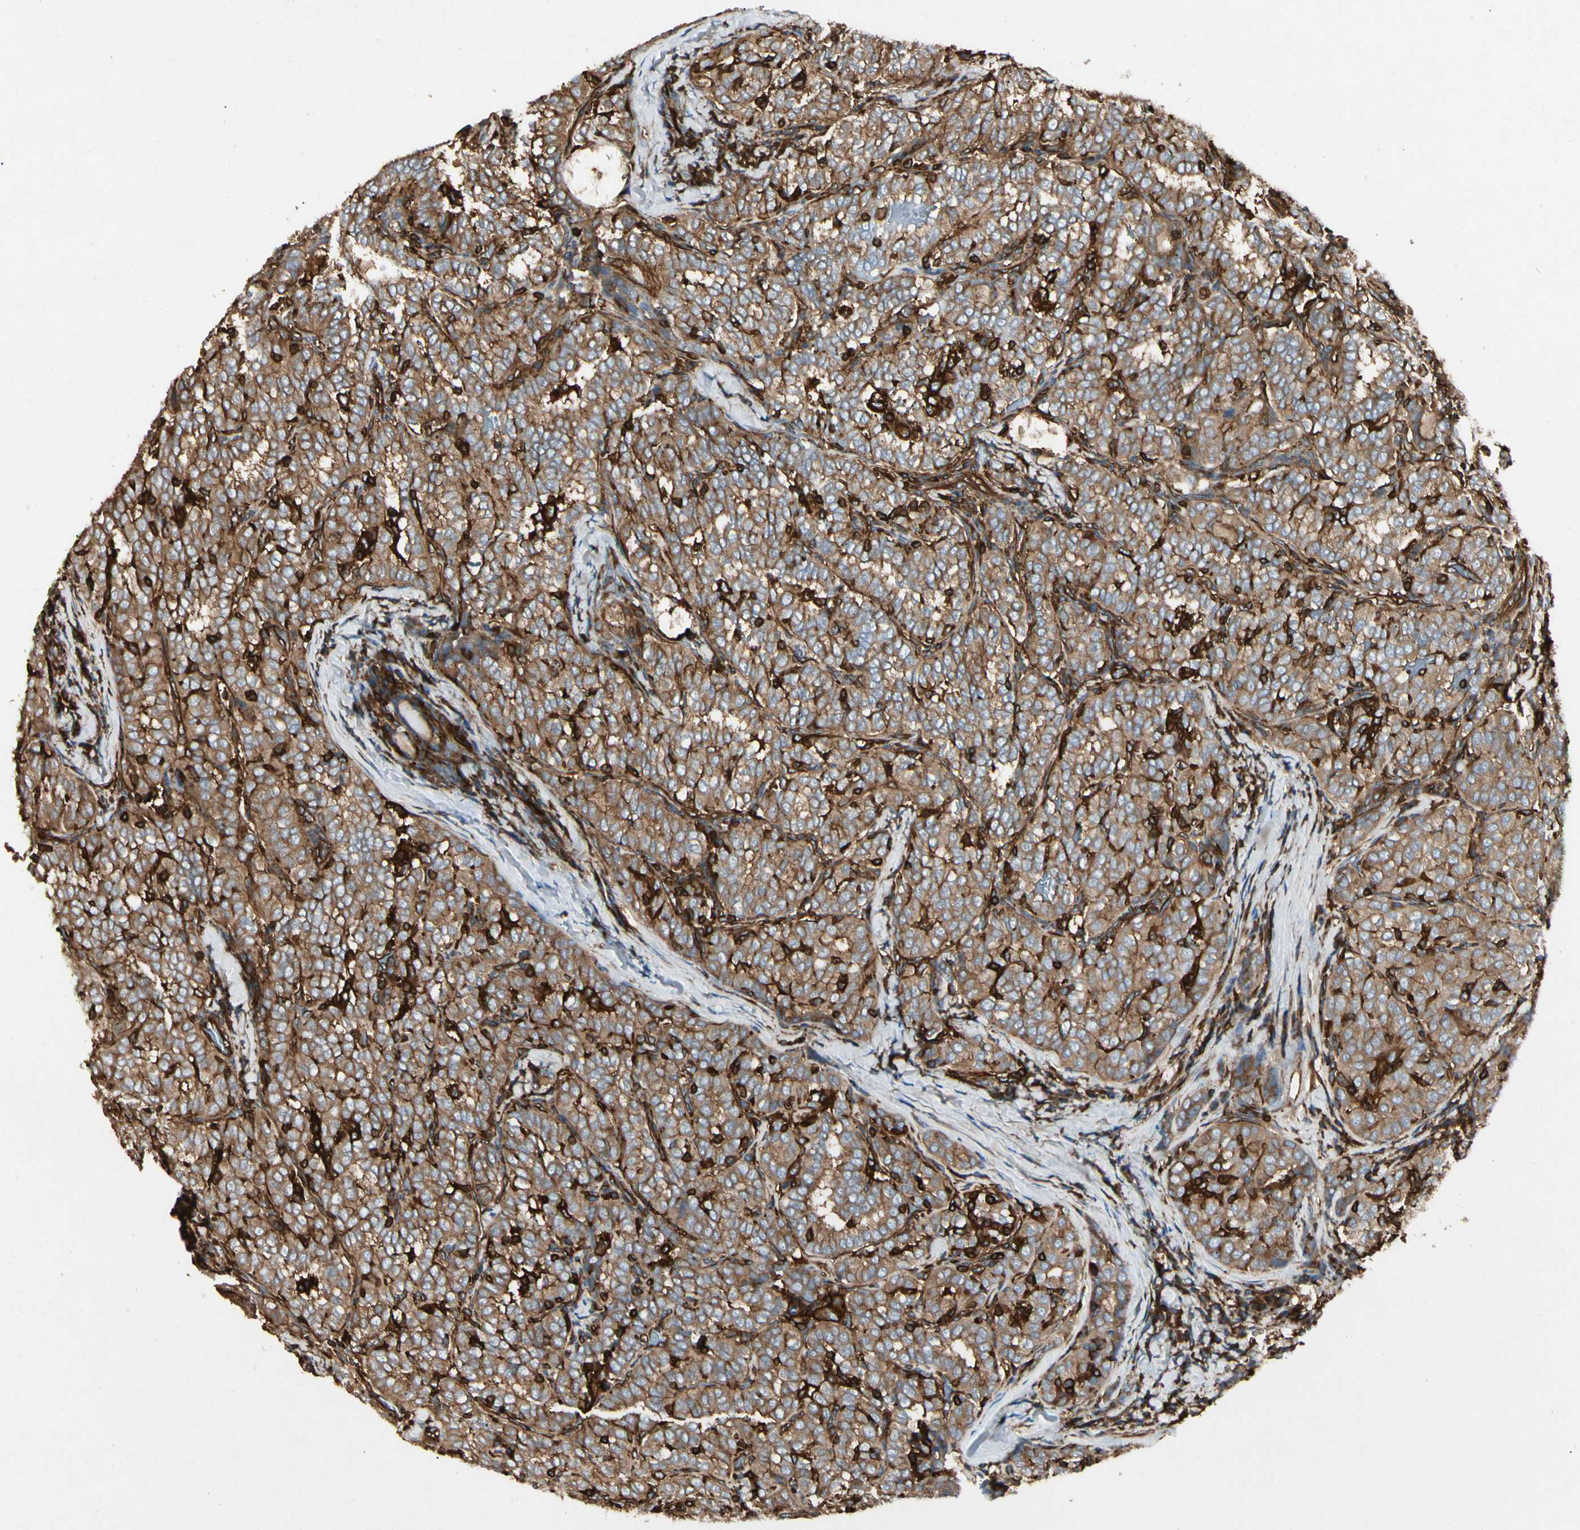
{"staining": {"intensity": "moderate", "quantity": ">75%", "location": "cytoplasmic/membranous"}, "tissue": "thyroid cancer", "cell_type": "Tumor cells", "image_type": "cancer", "snomed": [{"axis": "morphology", "description": "Normal tissue, NOS"}, {"axis": "morphology", "description": "Papillary adenocarcinoma, NOS"}, {"axis": "topography", "description": "Thyroid gland"}], "caption": "Immunohistochemistry of thyroid cancer reveals medium levels of moderate cytoplasmic/membranous expression in approximately >75% of tumor cells. (DAB IHC with brightfield microscopy, high magnification).", "gene": "ARPC2", "patient": {"sex": "female", "age": 30}}